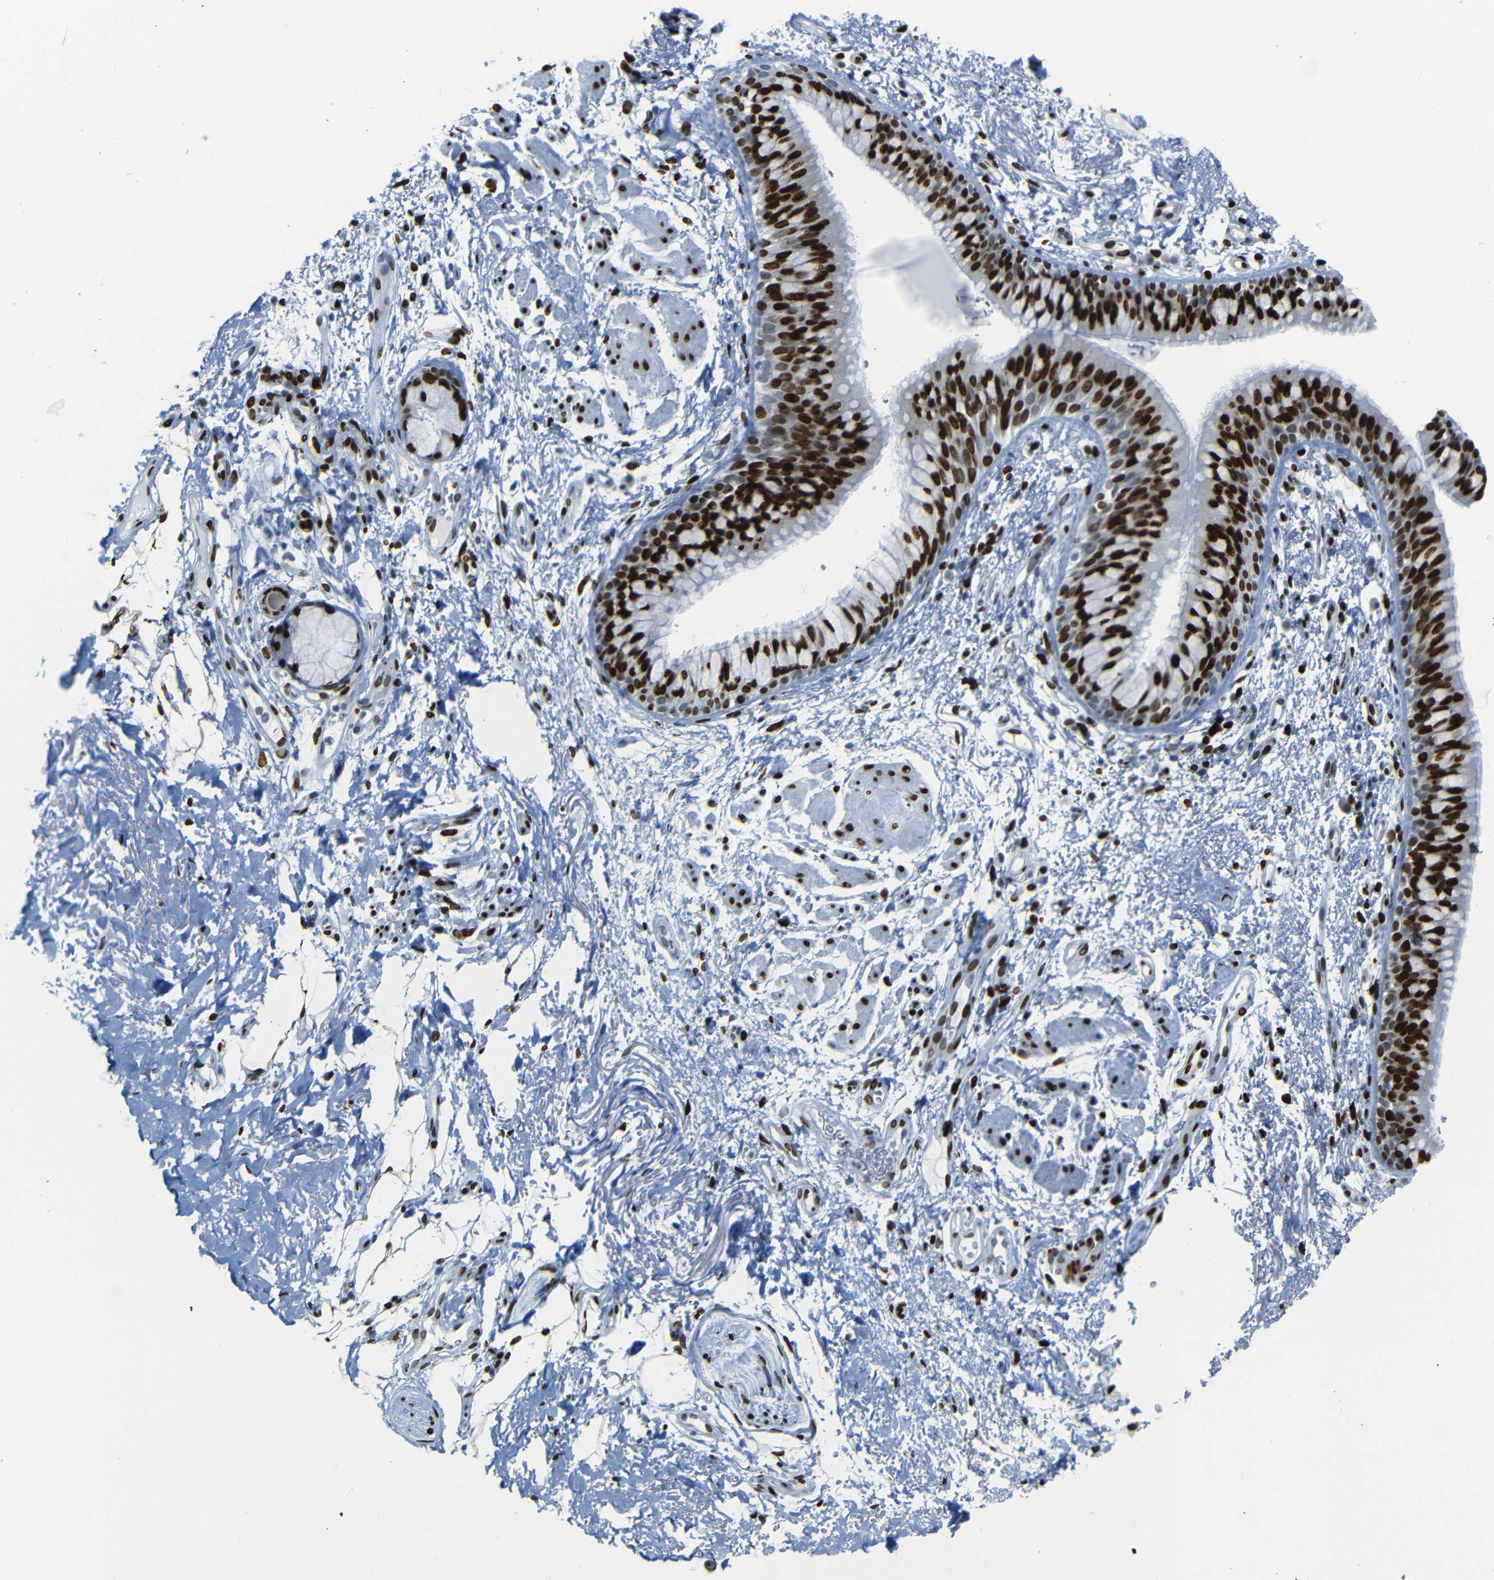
{"staining": {"intensity": "moderate", "quantity": ">75%", "location": "nuclear"}, "tissue": "adipose tissue", "cell_type": "Adipocytes", "image_type": "normal", "snomed": [{"axis": "morphology", "description": "Normal tissue, NOS"}, {"axis": "topography", "description": "Cartilage tissue"}, {"axis": "topography", "description": "Bronchus"}], "caption": "IHC (DAB) staining of benign human adipose tissue shows moderate nuclear protein staining in about >75% of adipocytes. Using DAB (brown) and hematoxylin (blue) stains, captured at high magnification using brightfield microscopy.", "gene": "NPIPB15", "patient": {"sex": "female", "age": 73}}